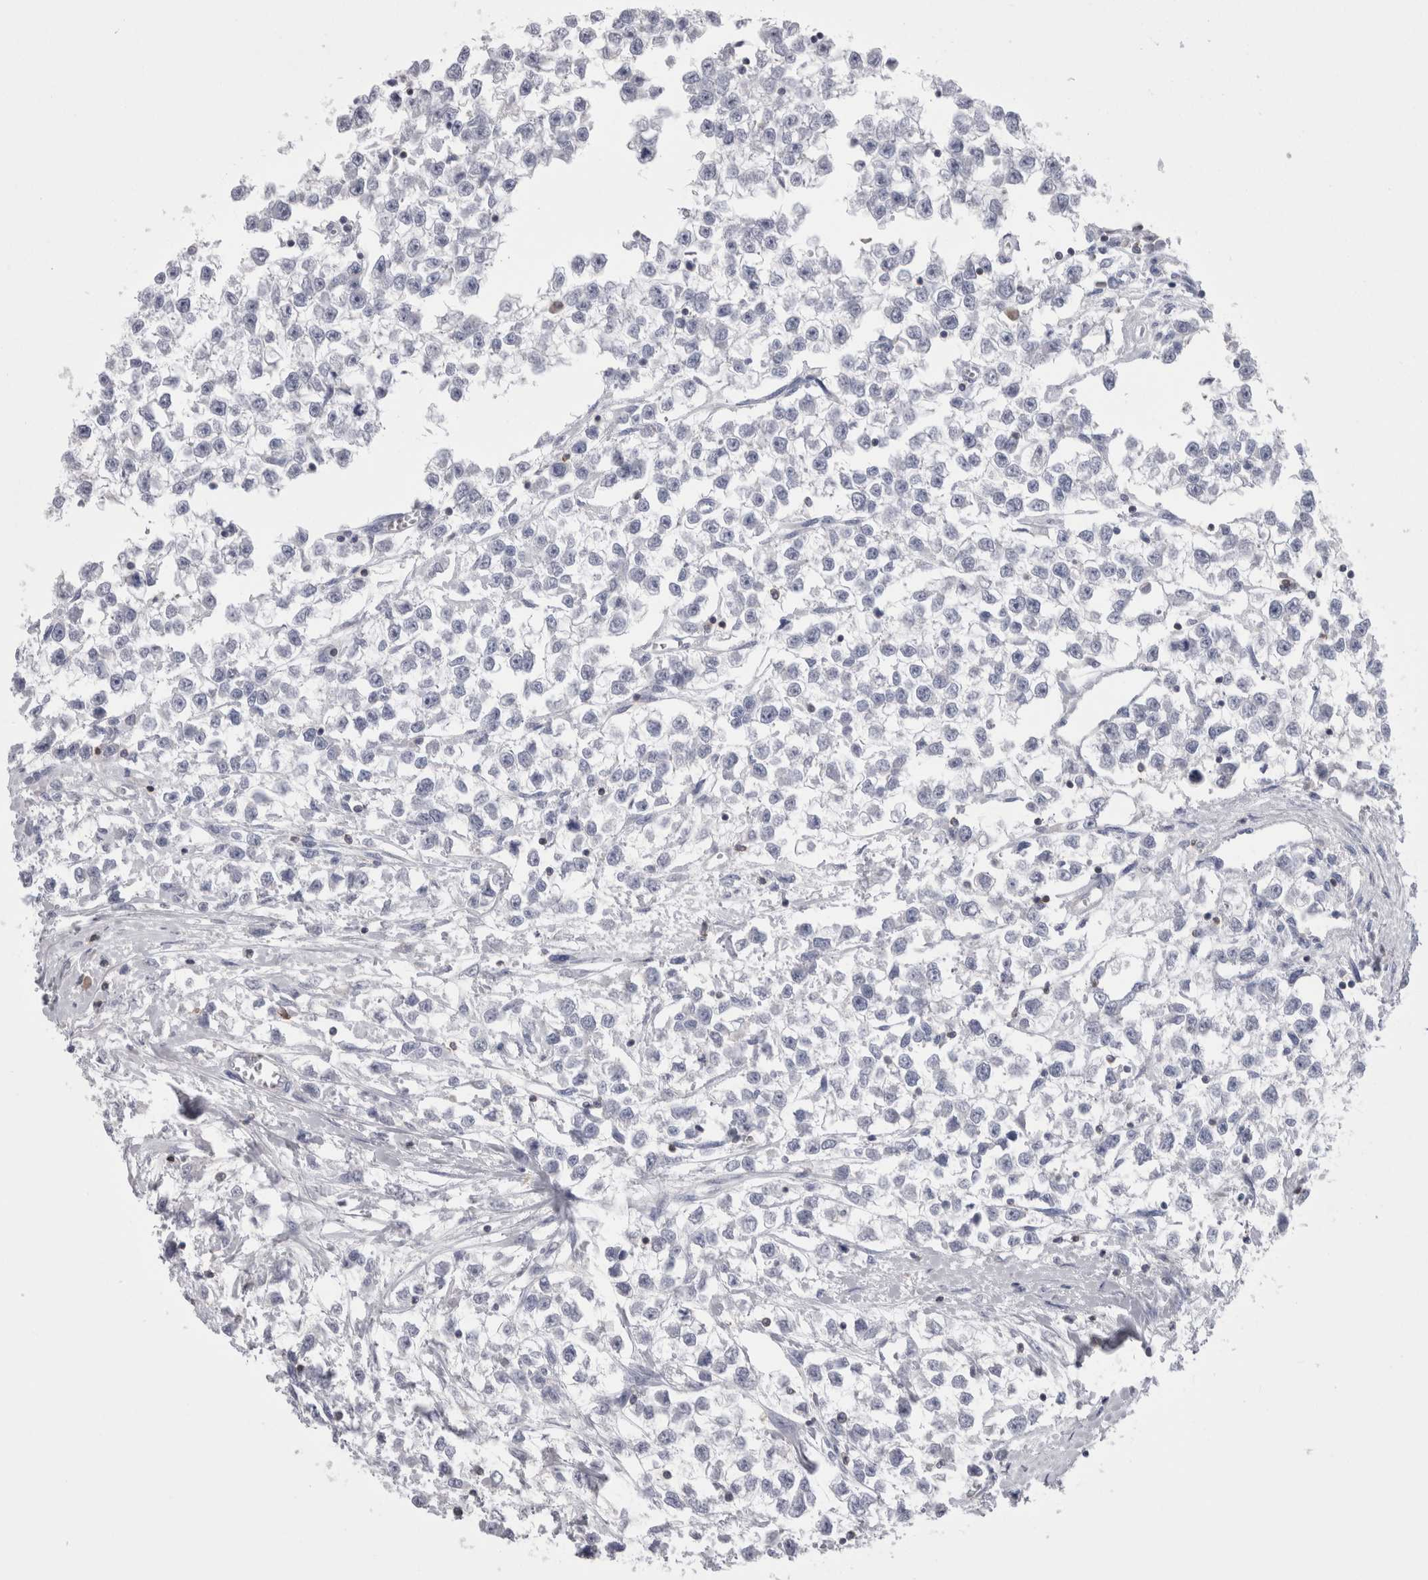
{"staining": {"intensity": "negative", "quantity": "none", "location": "none"}, "tissue": "testis cancer", "cell_type": "Tumor cells", "image_type": "cancer", "snomed": [{"axis": "morphology", "description": "Seminoma, NOS"}, {"axis": "morphology", "description": "Carcinoma, Embryonal, NOS"}, {"axis": "topography", "description": "Testis"}], "caption": "DAB (3,3'-diaminobenzidine) immunohistochemical staining of embryonal carcinoma (testis) exhibits no significant staining in tumor cells.", "gene": "DCTN6", "patient": {"sex": "male", "age": 51}}